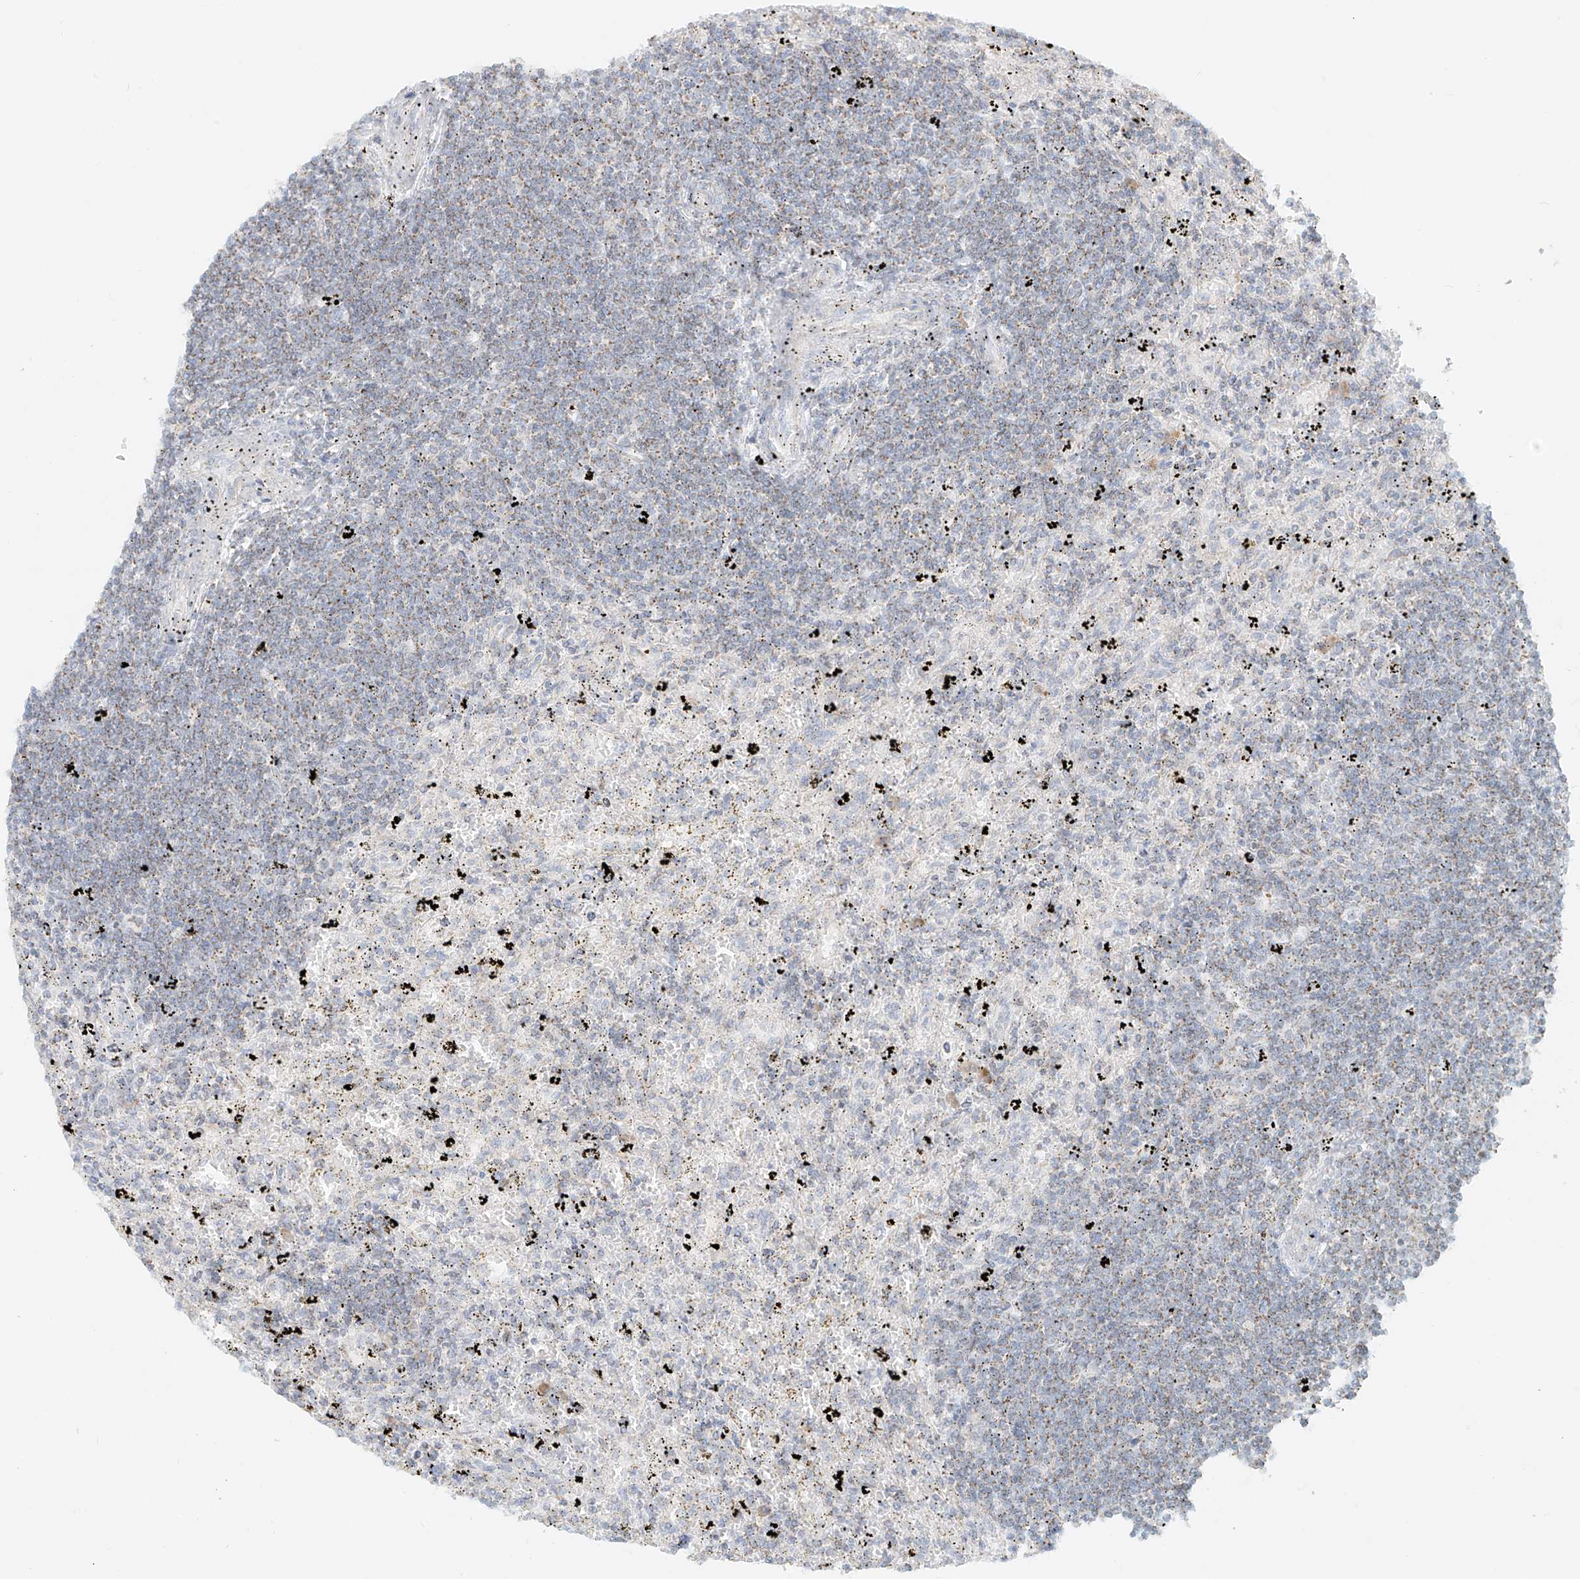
{"staining": {"intensity": "negative", "quantity": "none", "location": "none"}, "tissue": "lymphoma", "cell_type": "Tumor cells", "image_type": "cancer", "snomed": [{"axis": "morphology", "description": "Malignant lymphoma, non-Hodgkin's type, Low grade"}, {"axis": "topography", "description": "Spleen"}], "caption": "DAB immunohistochemical staining of lymphoma exhibits no significant positivity in tumor cells.", "gene": "UST", "patient": {"sex": "male", "age": 76}}